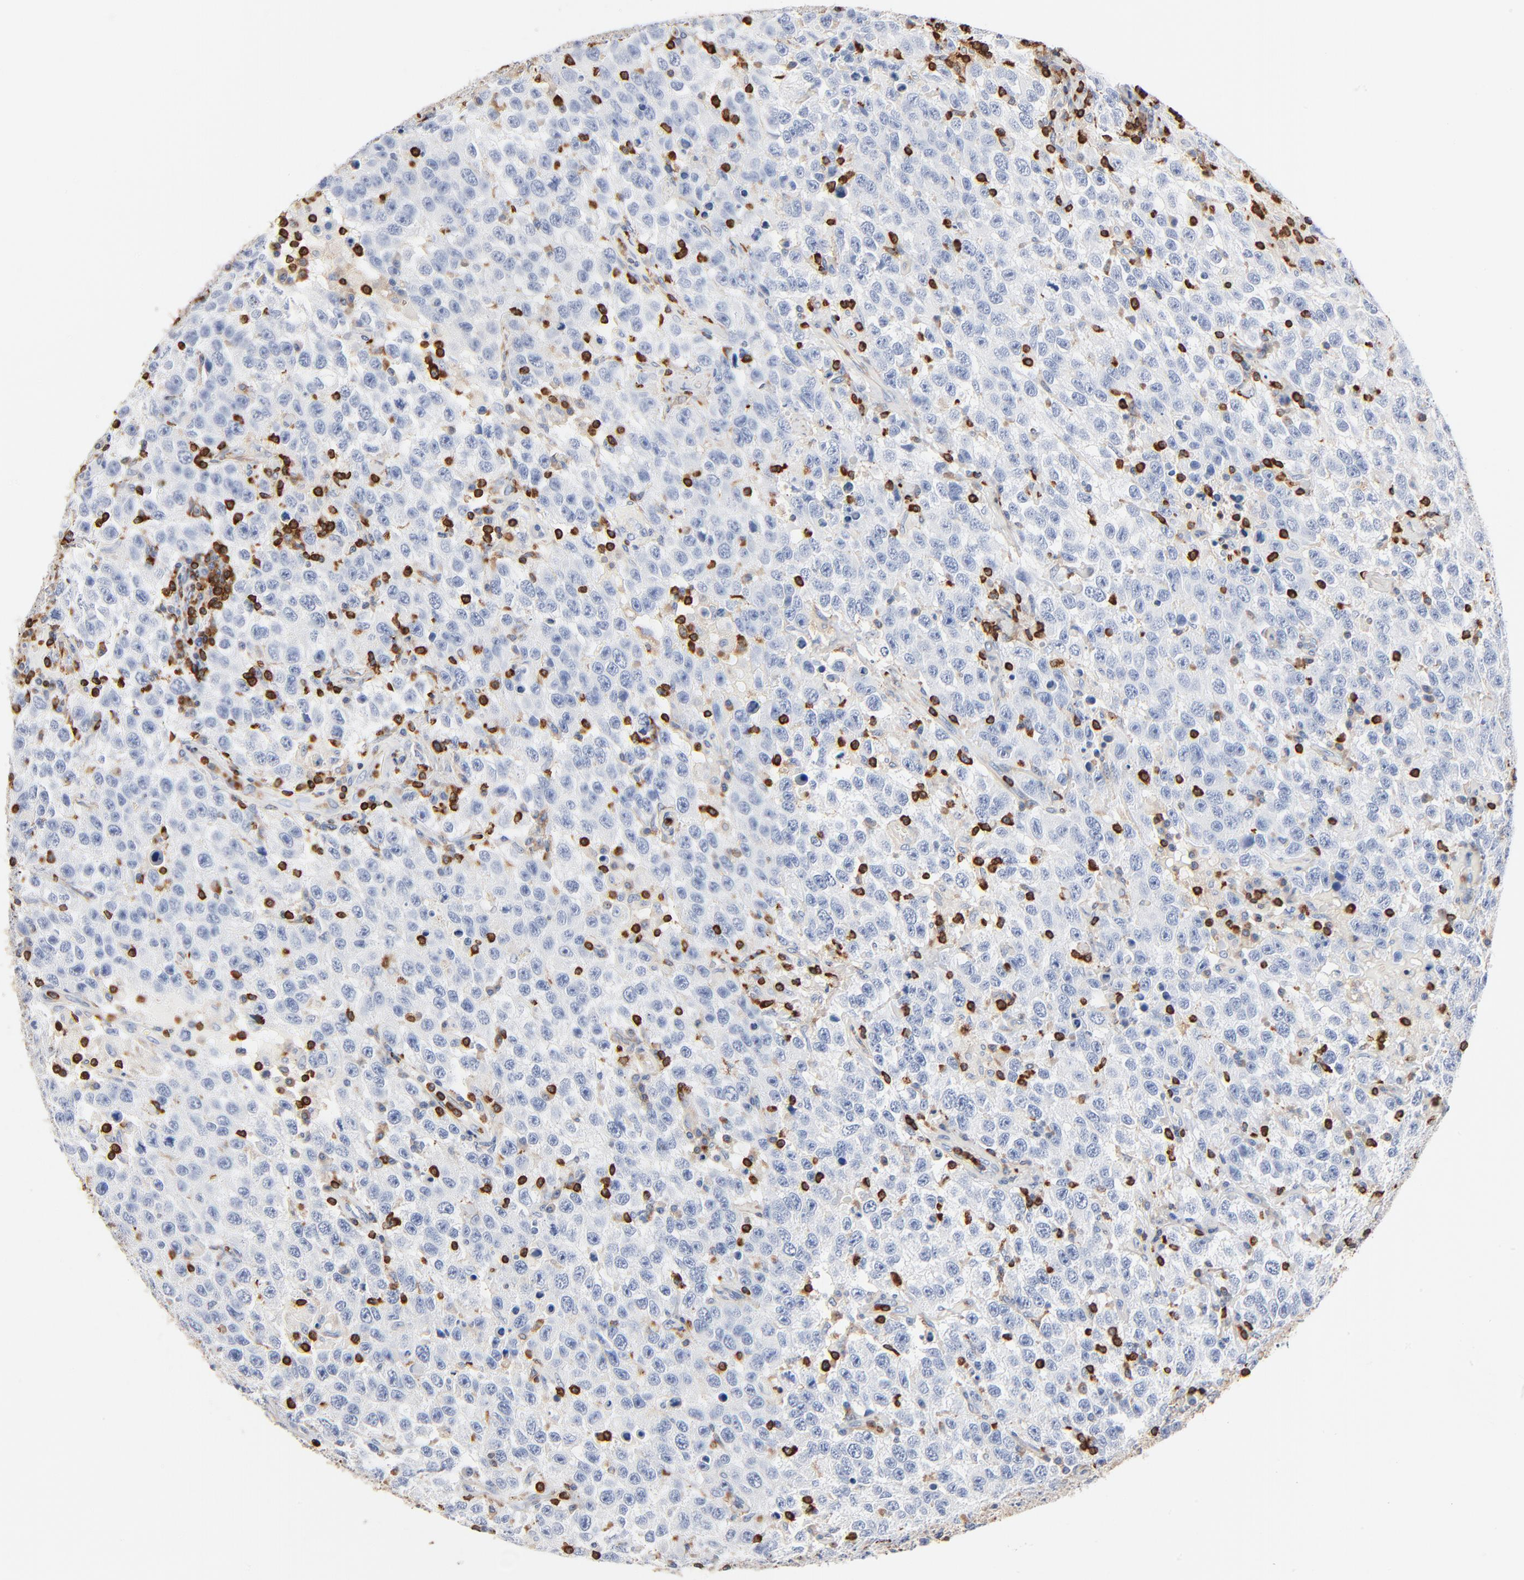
{"staining": {"intensity": "negative", "quantity": "none", "location": "none"}, "tissue": "testis cancer", "cell_type": "Tumor cells", "image_type": "cancer", "snomed": [{"axis": "morphology", "description": "Seminoma, NOS"}, {"axis": "topography", "description": "Testis"}], "caption": "Immunohistochemistry (IHC) micrograph of neoplastic tissue: testis cancer stained with DAB demonstrates no significant protein staining in tumor cells. (Stains: DAB (3,3'-diaminobenzidine) IHC with hematoxylin counter stain, Microscopy: brightfield microscopy at high magnification).", "gene": "SH3KBP1", "patient": {"sex": "male", "age": 41}}